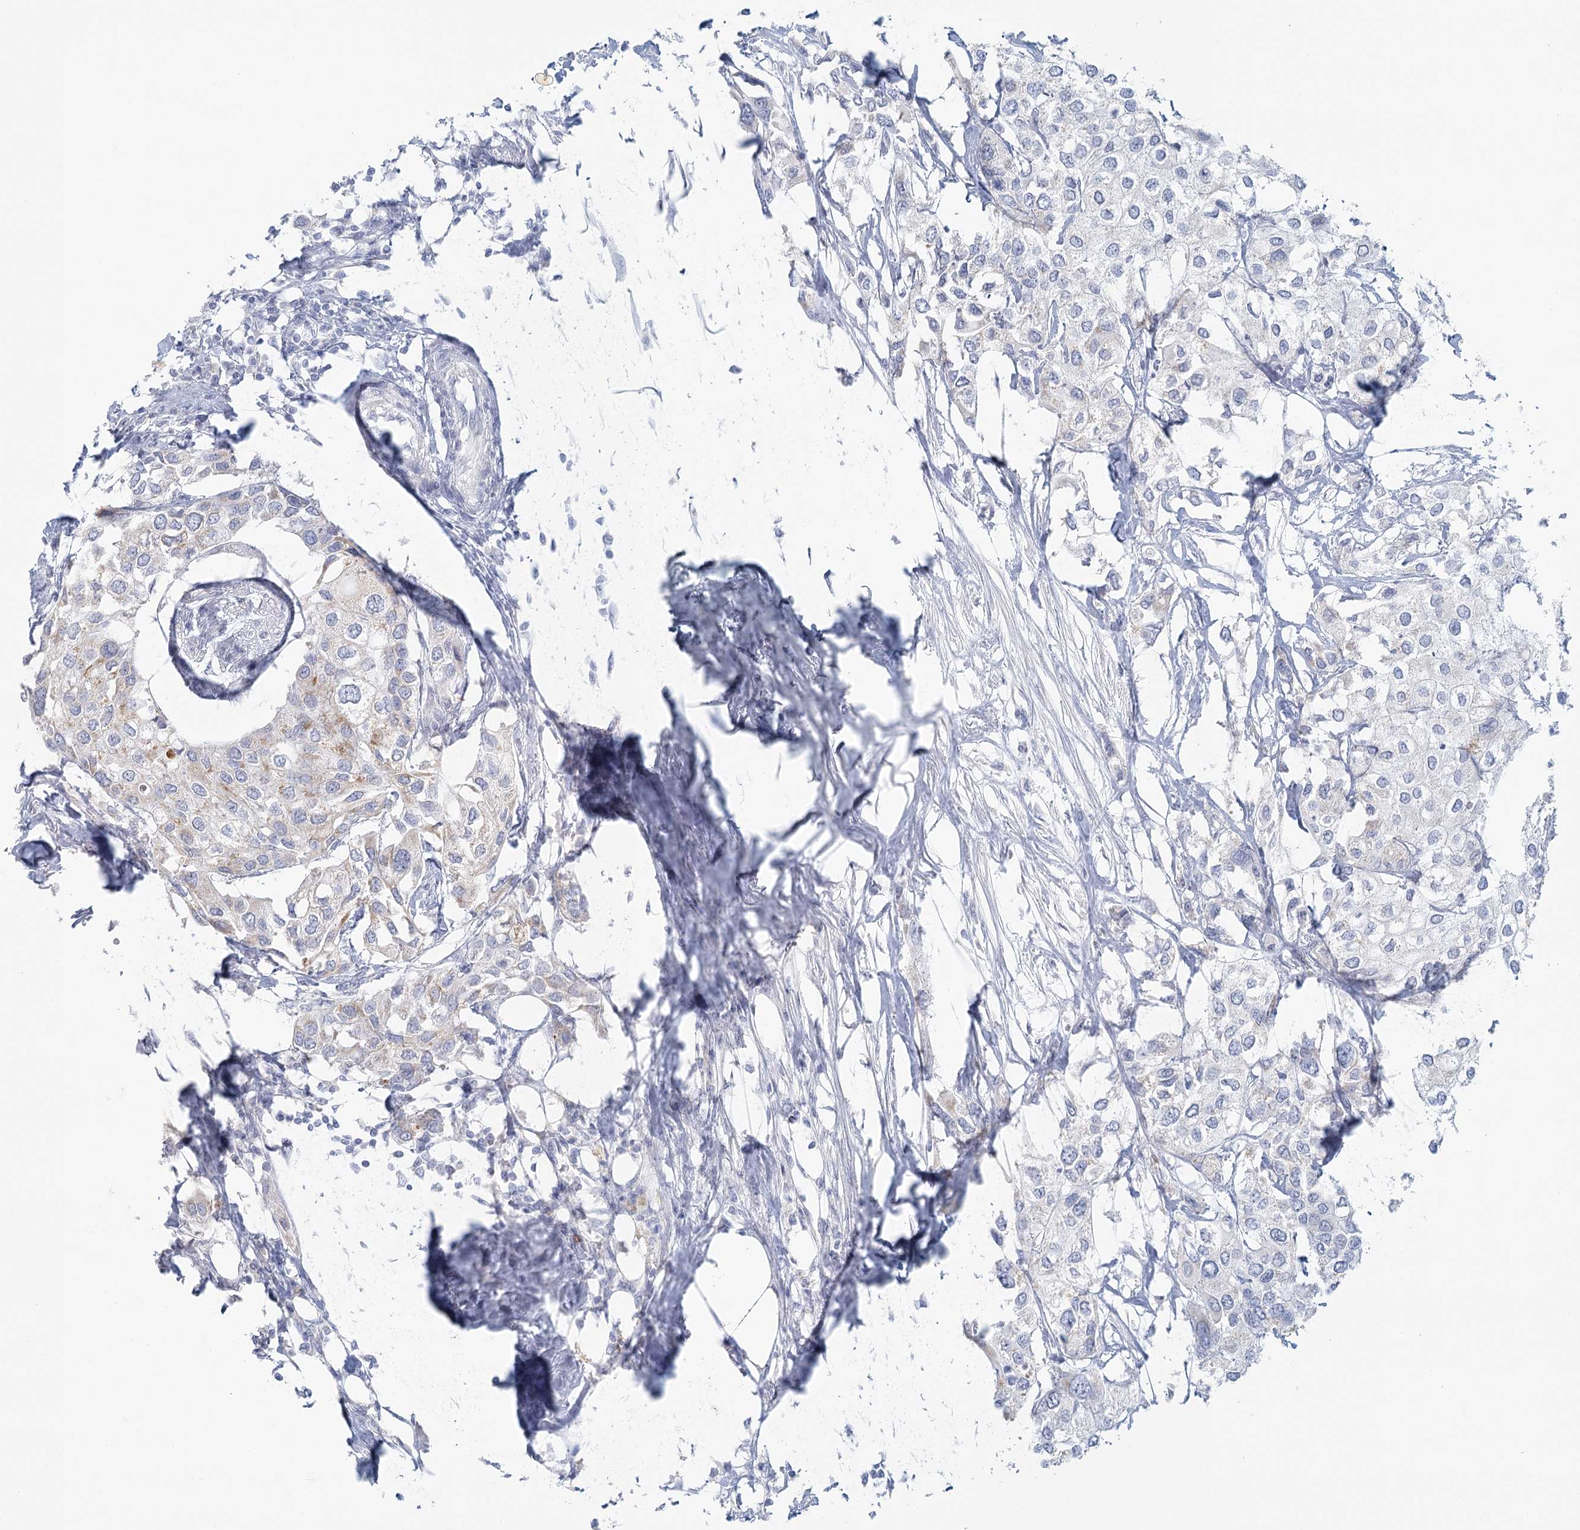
{"staining": {"intensity": "negative", "quantity": "none", "location": "none"}, "tissue": "urothelial cancer", "cell_type": "Tumor cells", "image_type": "cancer", "snomed": [{"axis": "morphology", "description": "Urothelial carcinoma, High grade"}, {"axis": "topography", "description": "Urinary bladder"}], "caption": "This is a image of IHC staining of urothelial carcinoma (high-grade), which shows no positivity in tumor cells.", "gene": "BPHL", "patient": {"sex": "male", "age": 64}}